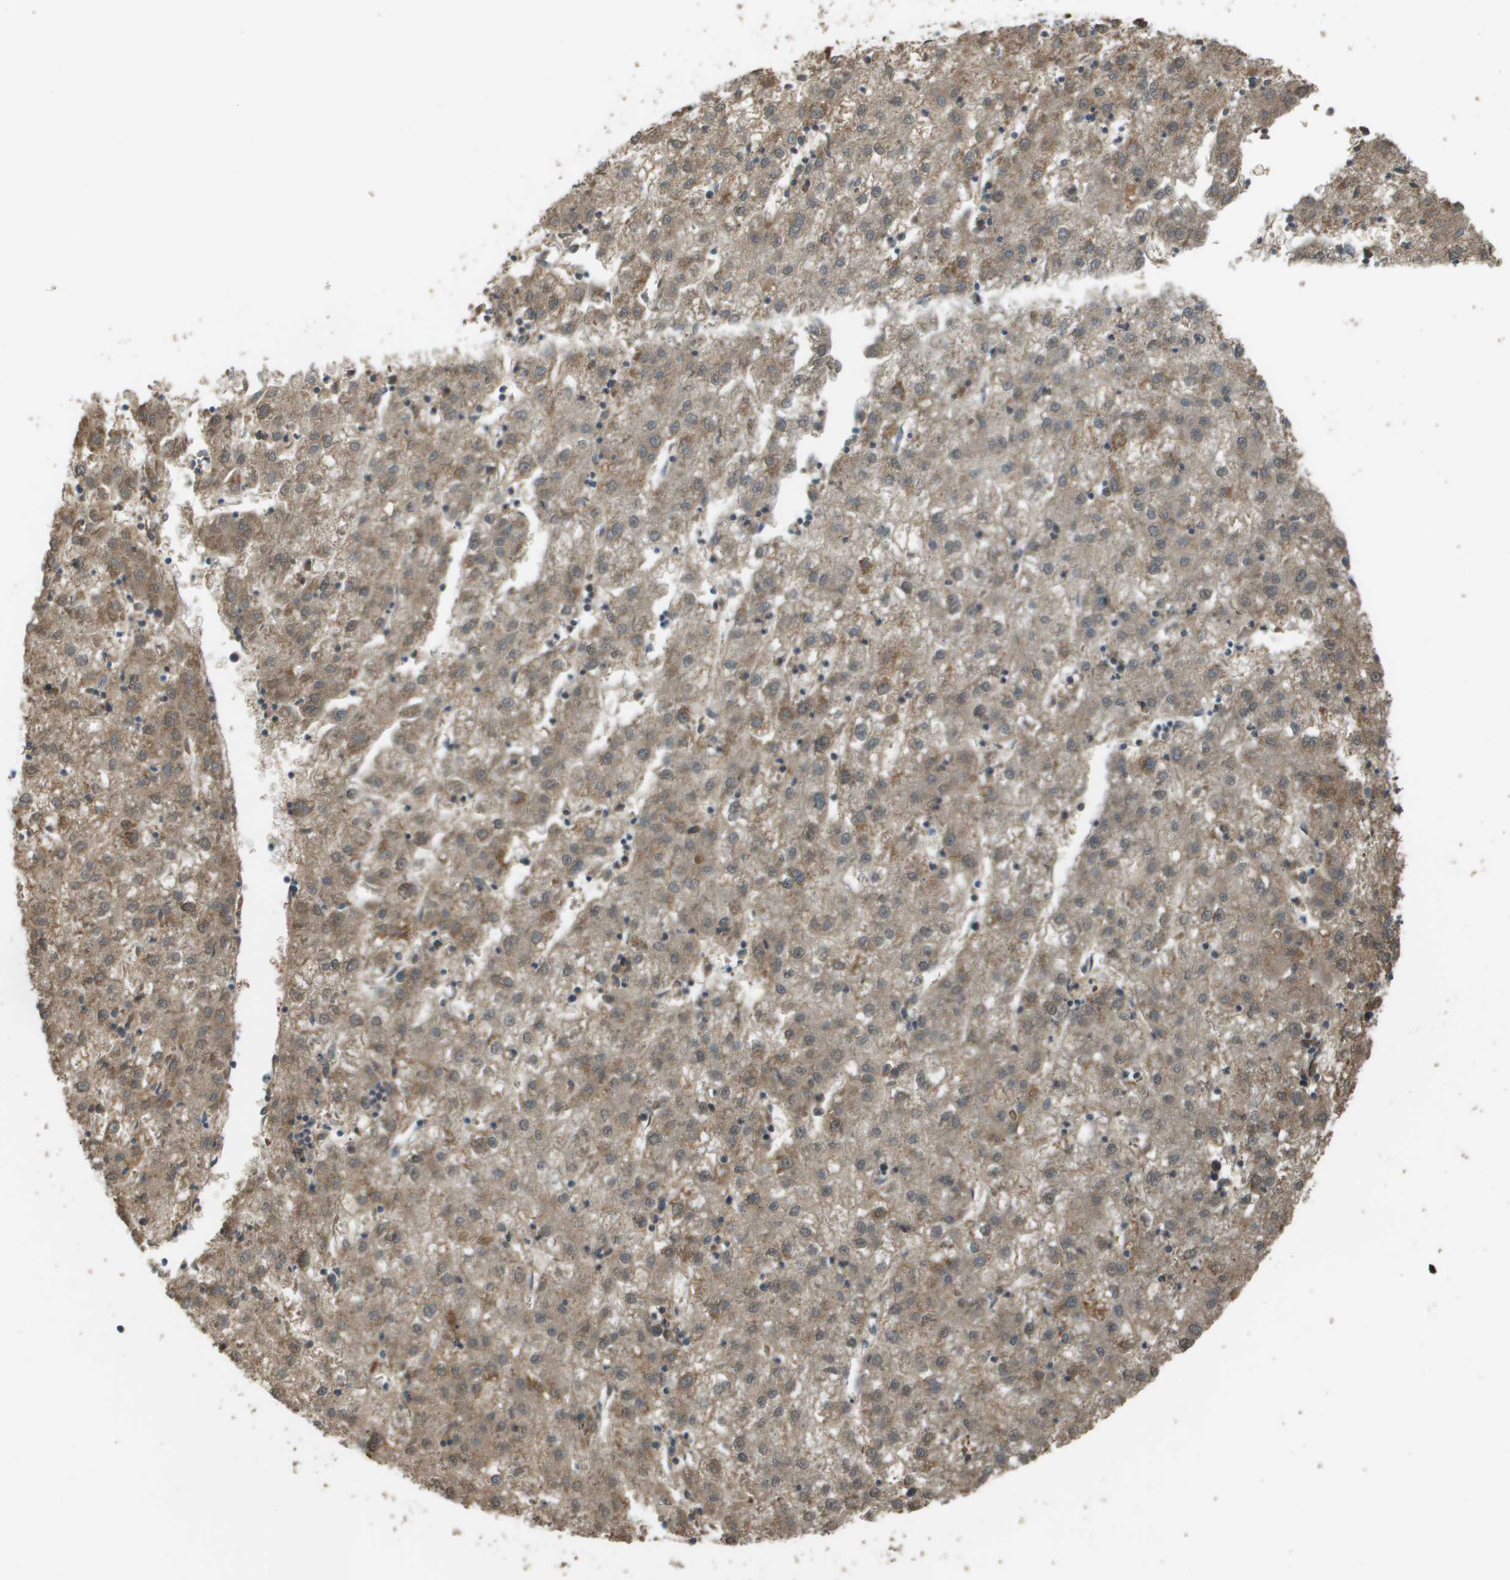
{"staining": {"intensity": "moderate", "quantity": ">75%", "location": "cytoplasmic/membranous"}, "tissue": "liver cancer", "cell_type": "Tumor cells", "image_type": "cancer", "snomed": [{"axis": "morphology", "description": "Carcinoma, Hepatocellular, NOS"}, {"axis": "topography", "description": "Liver"}], "caption": "Human liver hepatocellular carcinoma stained with a protein marker exhibits moderate staining in tumor cells.", "gene": "FH", "patient": {"sex": "male", "age": 72}}